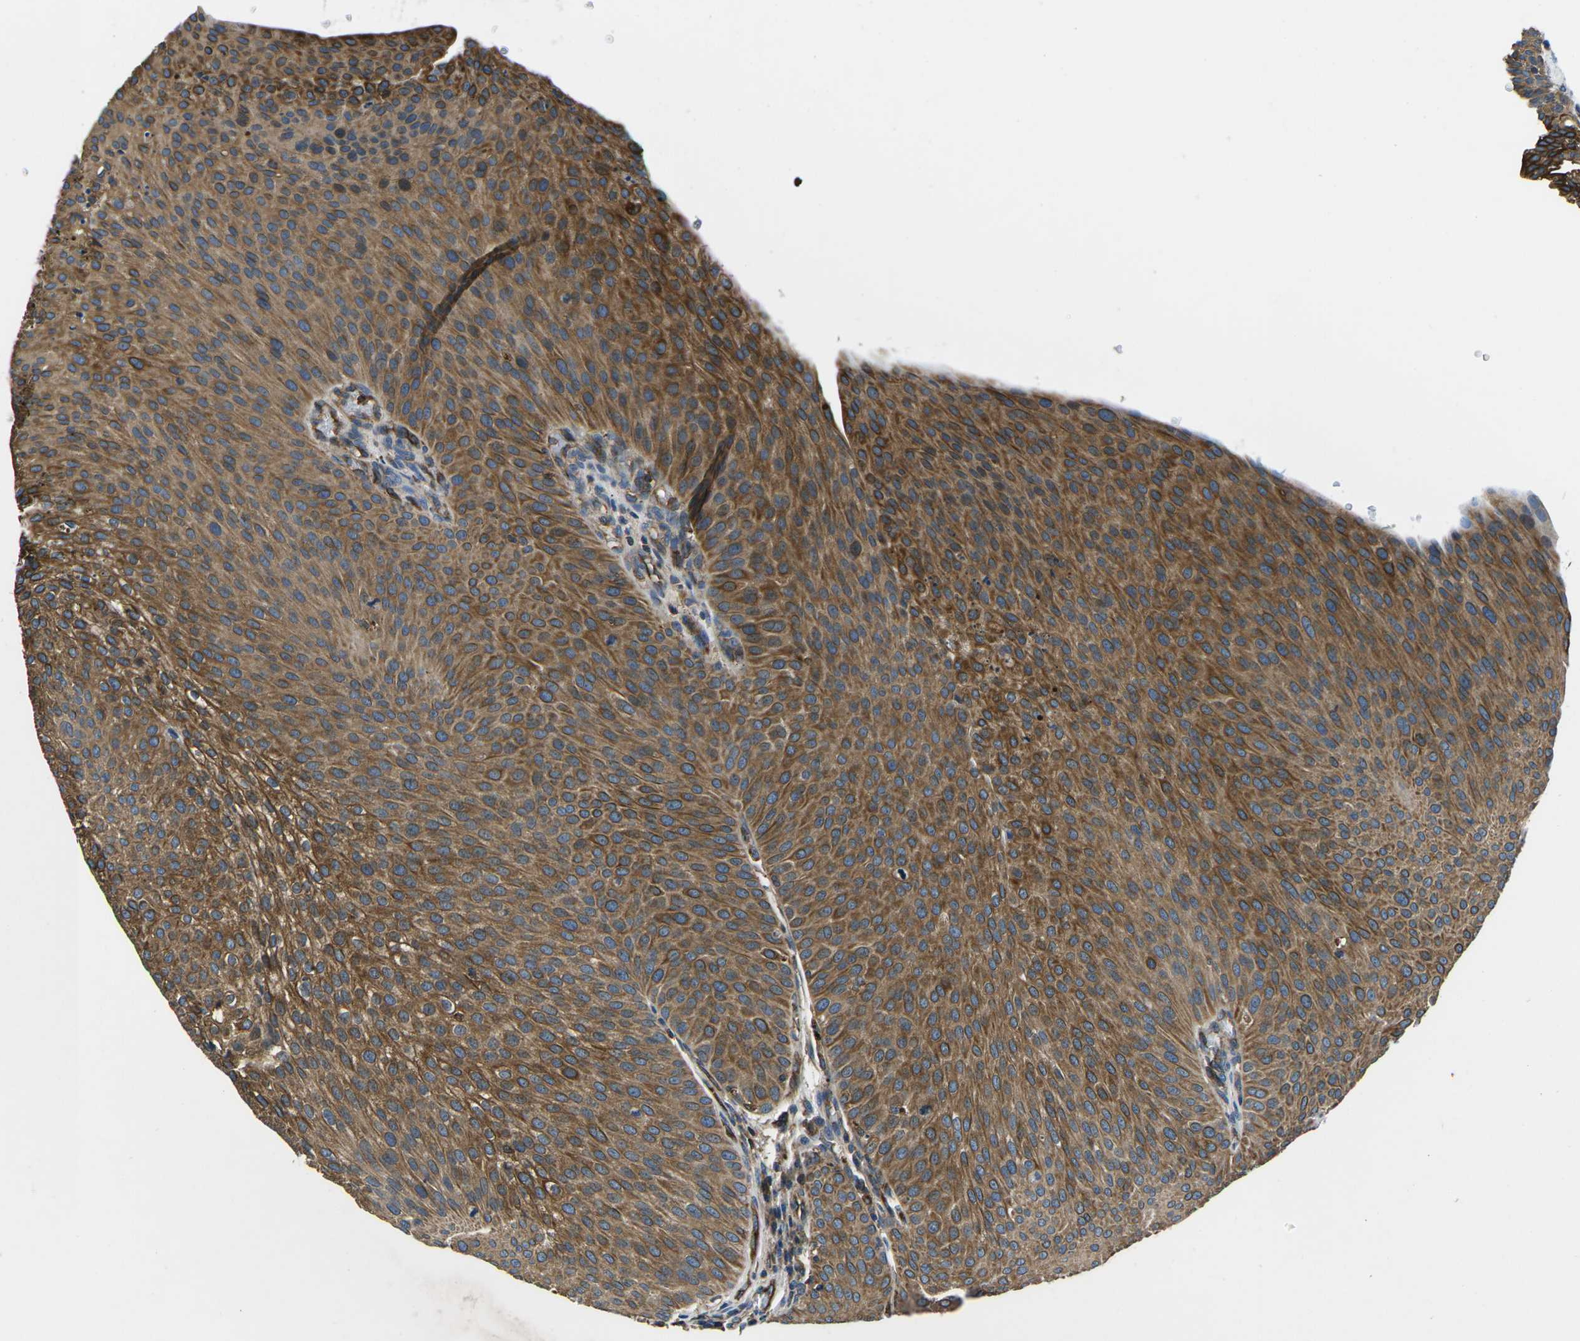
{"staining": {"intensity": "moderate", "quantity": ">75%", "location": "cytoplasmic/membranous"}, "tissue": "urothelial cancer", "cell_type": "Tumor cells", "image_type": "cancer", "snomed": [{"axis": "morphology", "description": "Urothelial carcinoma, Low grade"}, {"axis": "topography", "description": "Smooth muscle"}, {"axis": "topography", "description": "Urinary bladder"}], "caption": "Protein staining of low-grade urothelial carcinoma tissue reveals moderate cytoplasmic/membranous expression in approximately >75% of tumor cells. (brown staining indicates protein expression, while blue staining denotes nuclei).", "gene": "KCNJ15", "patient": {"sex": "male", "age": 60}}